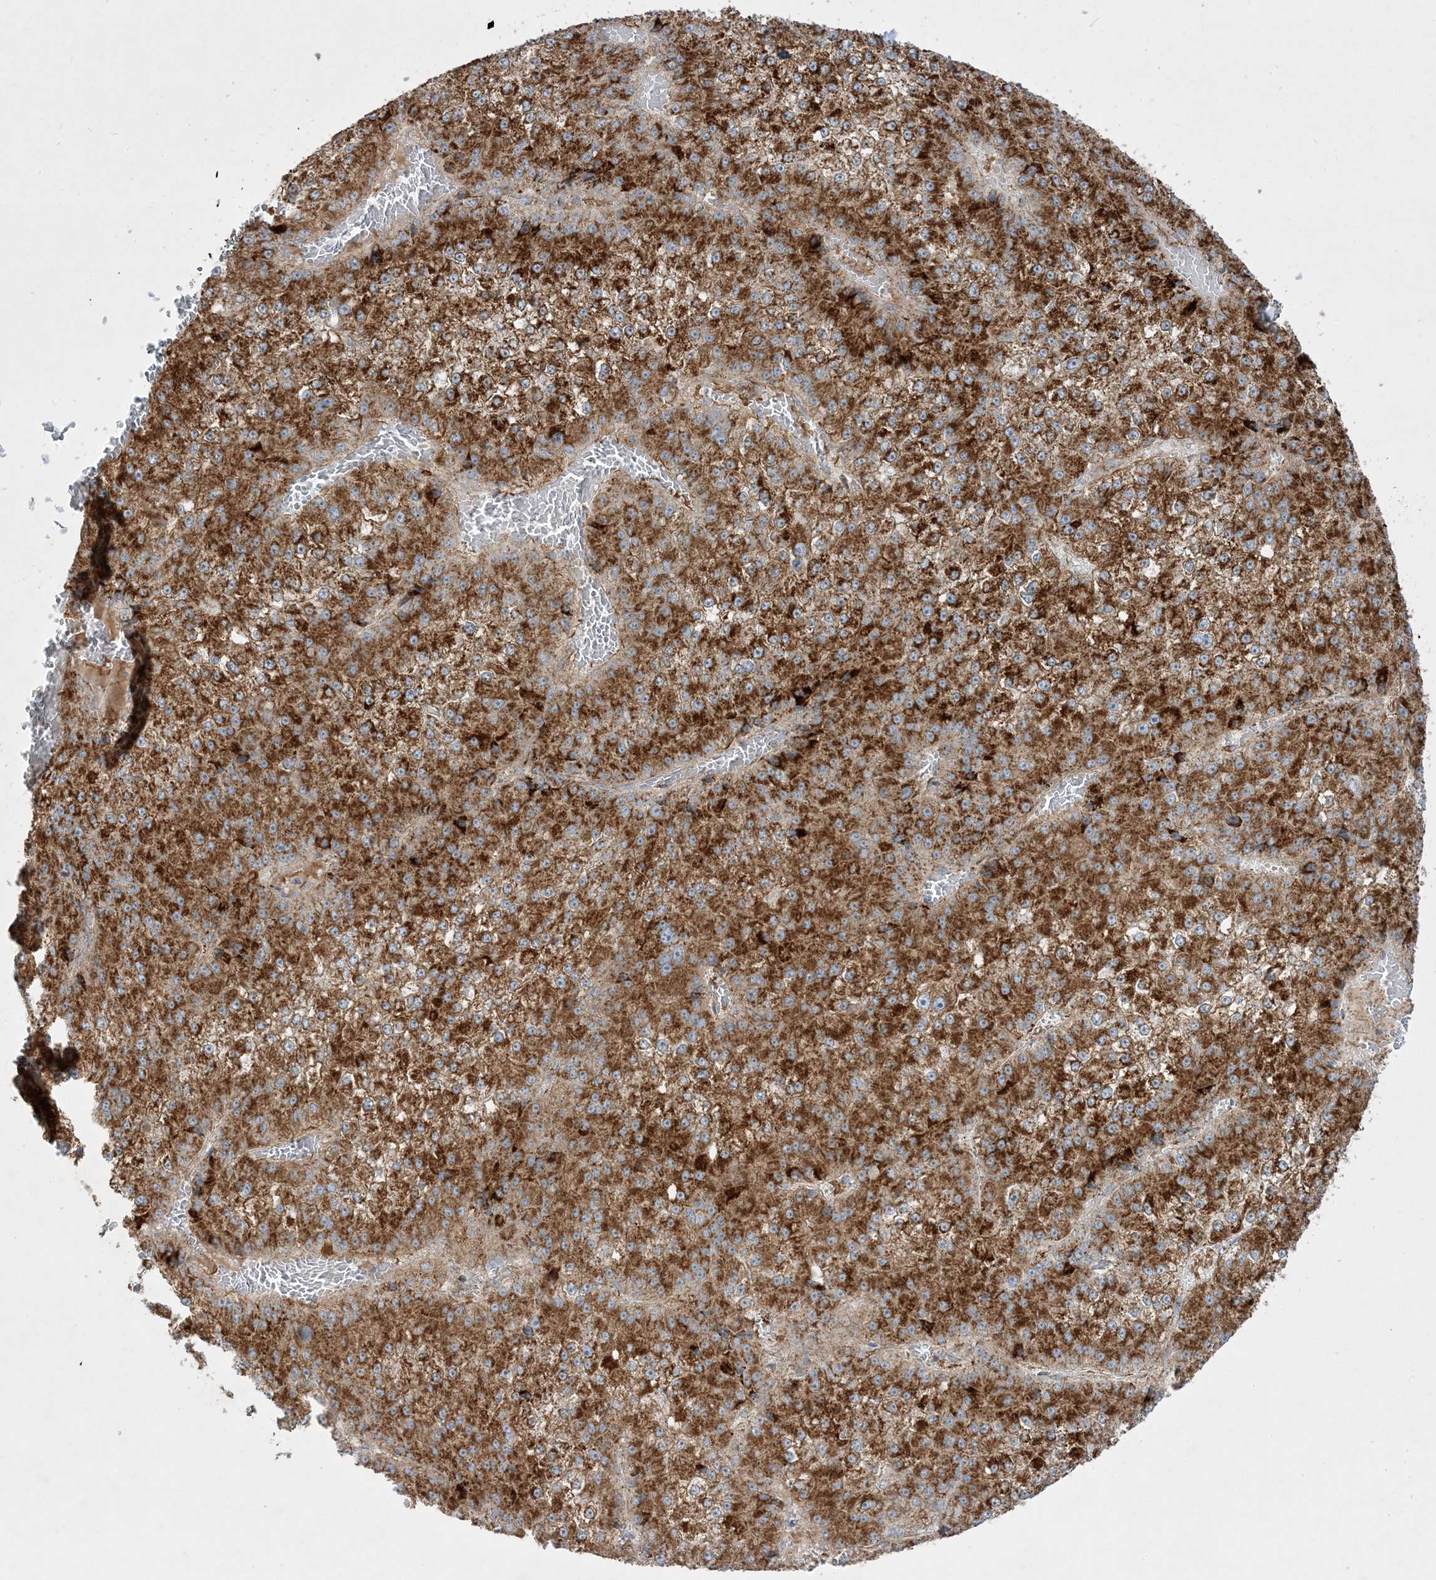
{"staining": {"intensity": "strong", "quantity": ">75%", "location": "cytoplasmic/membranous"}, "tissue": "liver cancer", "cell_type": "Tumor cells", "image_type": "cancer", "snomed": [{"axis": "morphology", "description": "Carcinoma, Hepatocellular, NOS"}, {"axis": "topography", "description": "Liver"}], "caption": "The image shows immunohistochemical staining of liver hepatocellular carcinoma. There is strong cytoplasmic/membranous expression is appreciated in about >75% of tumor cells. (DAB (3,3'-diaminobenzidine) IHC, brown staining for protein, blue staining for nuclei).", "gene": "NDUFAF3", "patient": {"sex": "female", "age": 73}}